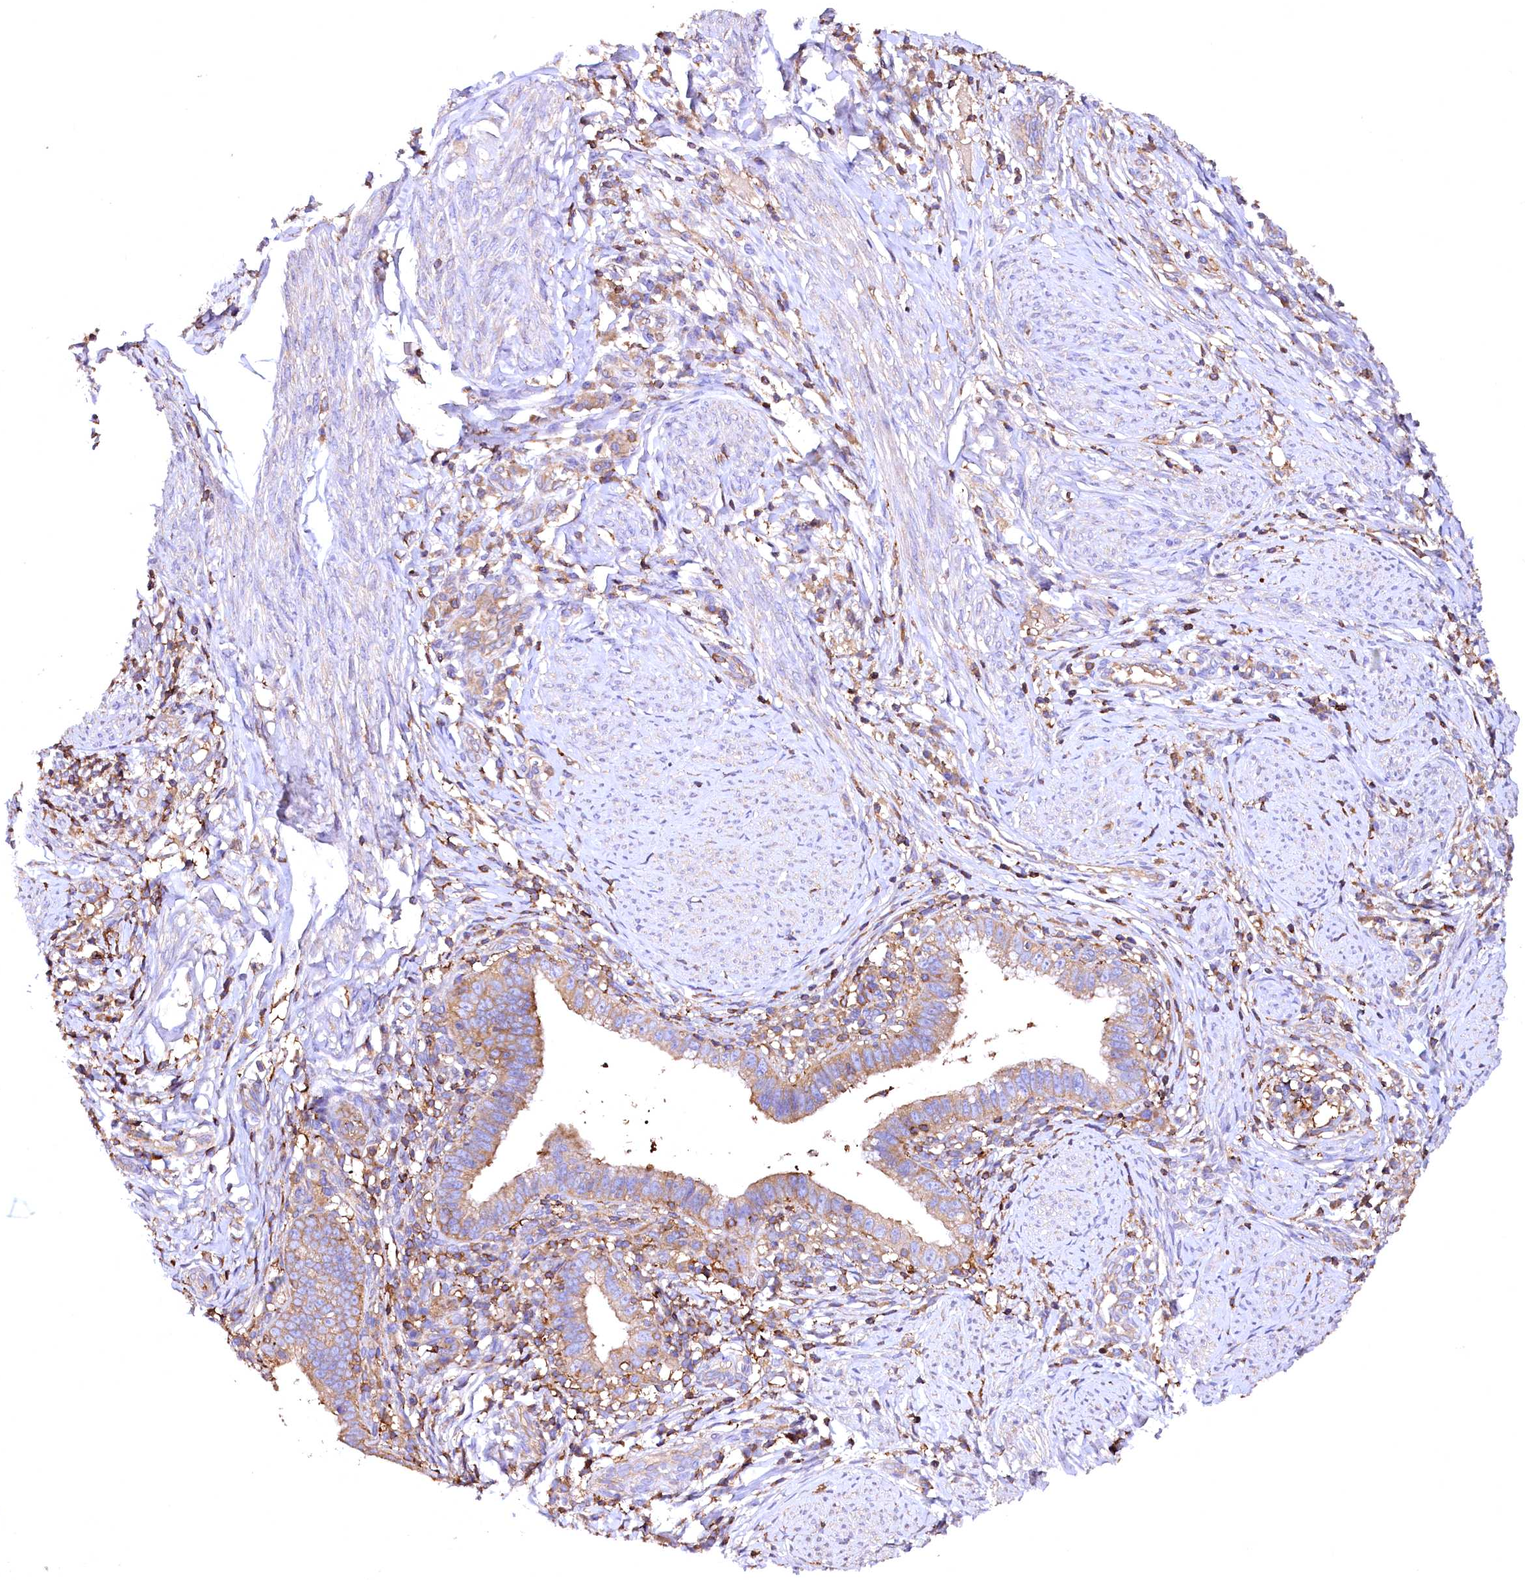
{"staining": {"intensity": "weak", "quantity": "25%-75%", "location": "cytoplasmic/membranous"}, "tissue": "cervical cancer", "cell_type": "Tumor cells", "image_type": "cancer", "snomed": [{"axis": "morphology", "description": "Adenocarcinoma, NOS"}, {"axis": "topography", "description": "Cervix"}], "caption": "Protein staining exhibits weak cytoplasmic/membranous expression in about 25%-75% of tumor cells in cervical cancer.", "gene": "RARS2", "patient": {"sex": "female", "age": 36}}